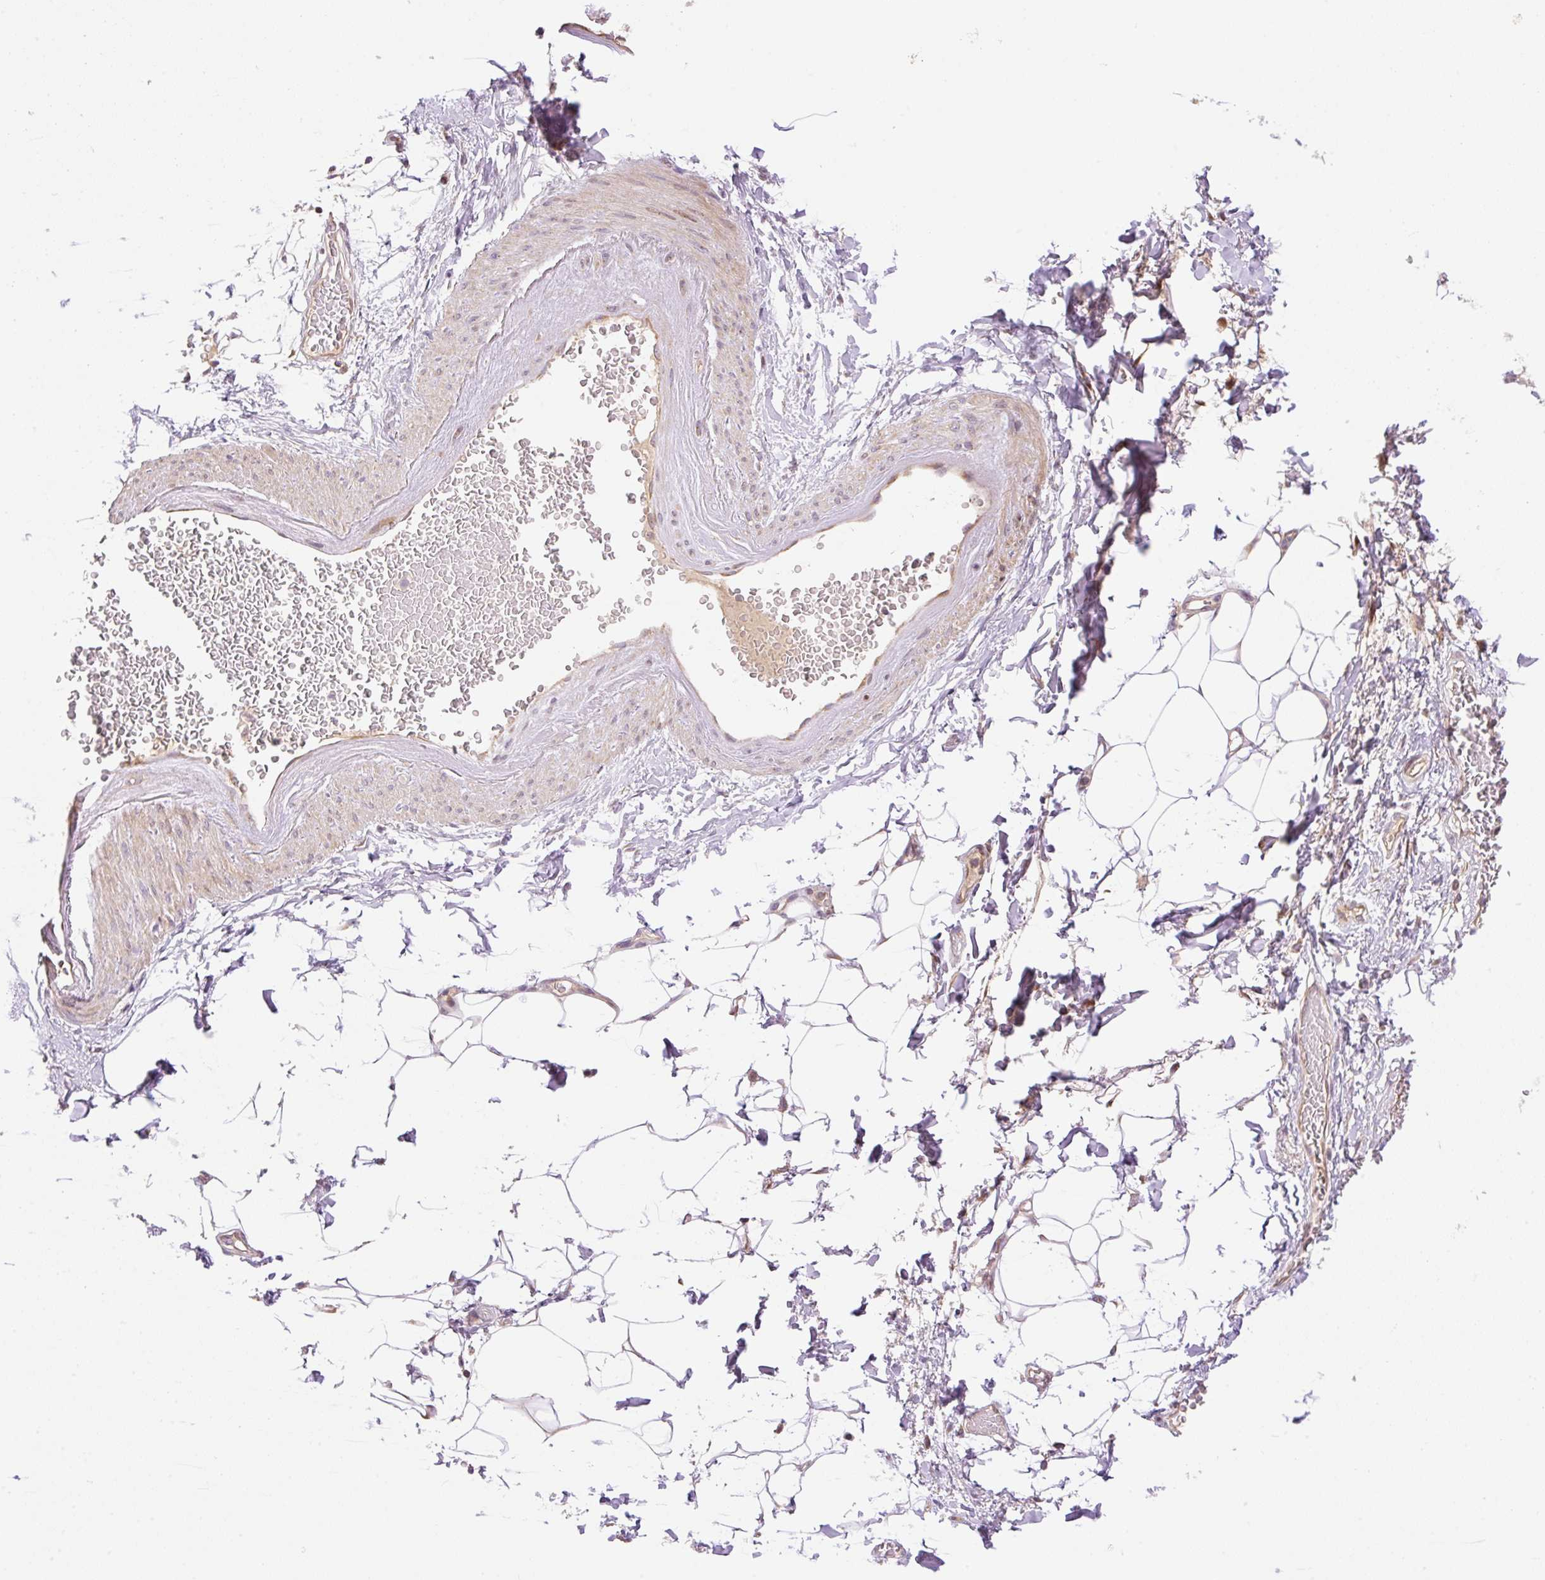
{"staining": {"intensity": "weak", "quantity": "<25%", "location": "cytoplasmic/membranous"}, "tissue": "adipose tissue", "cell_type": "Adipocytes", "image_type": "normal", "snomed": [{"axis": "morphology", "description": "Normal tissue, NOS"}, {"axis": "topography", "description": "Vagina"}, {"axis": "topography", "description": "Peripheral nerve tissue"}], "caption": "High magnification brightfield microscopy of unremarkable adipose tissue stained with DAB (3,3'-diaminobenzidine) (brown) and counterstained with hematoxylin (blue): adipocytes show no significant staining. (Immunohistochemistry (ihc), brightfield microscopy, high magnification).", "gene": "ZNF394", "patient": {"sex": "female", "age": 71}}